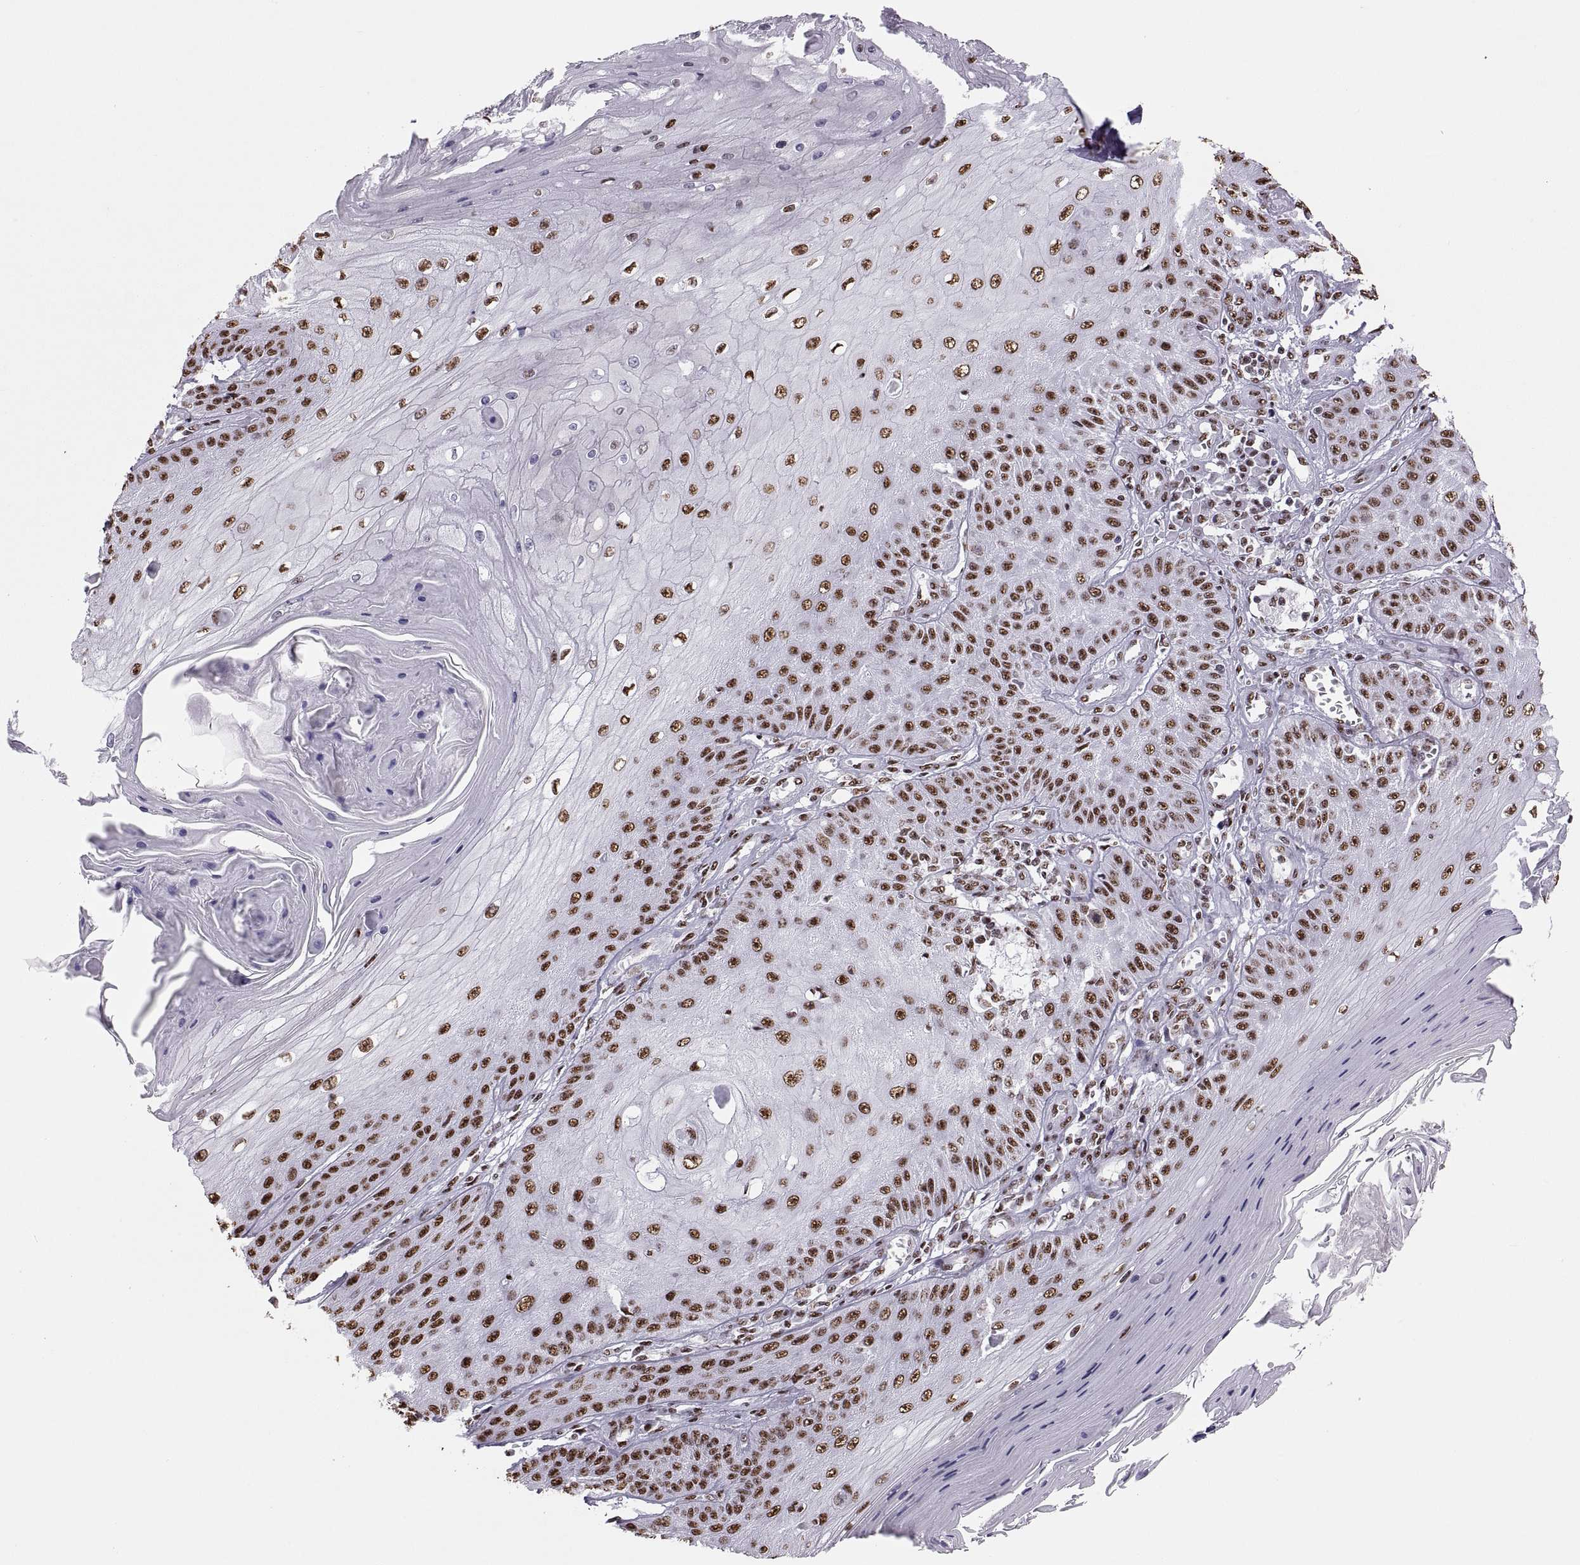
{"staining": {"intensity": "strong", "quantity": "25%-75%", "location": "nuclear"}, "tissue": "skin cancer", "cell_type": "Tumor cells", "image_type": "cancer", "snomed": [{"axis": "morphology", "description": "Squamous cell carcinoma, NOS"}, {"axis": "topography", "description": "Skin"}], "caption": "An image of skin cancer (squamous cell carcinoma) stained for a protein demonstrates strong nuclear brown staining in tumor cells. The staining was performed using DAB to visualize the protein expression in brown, while the nuclei were stained in blue with hematoxylin (Magnification: 20x).", "gene": "SNAI1", "patient": {"sex": "male", "age": 70}}